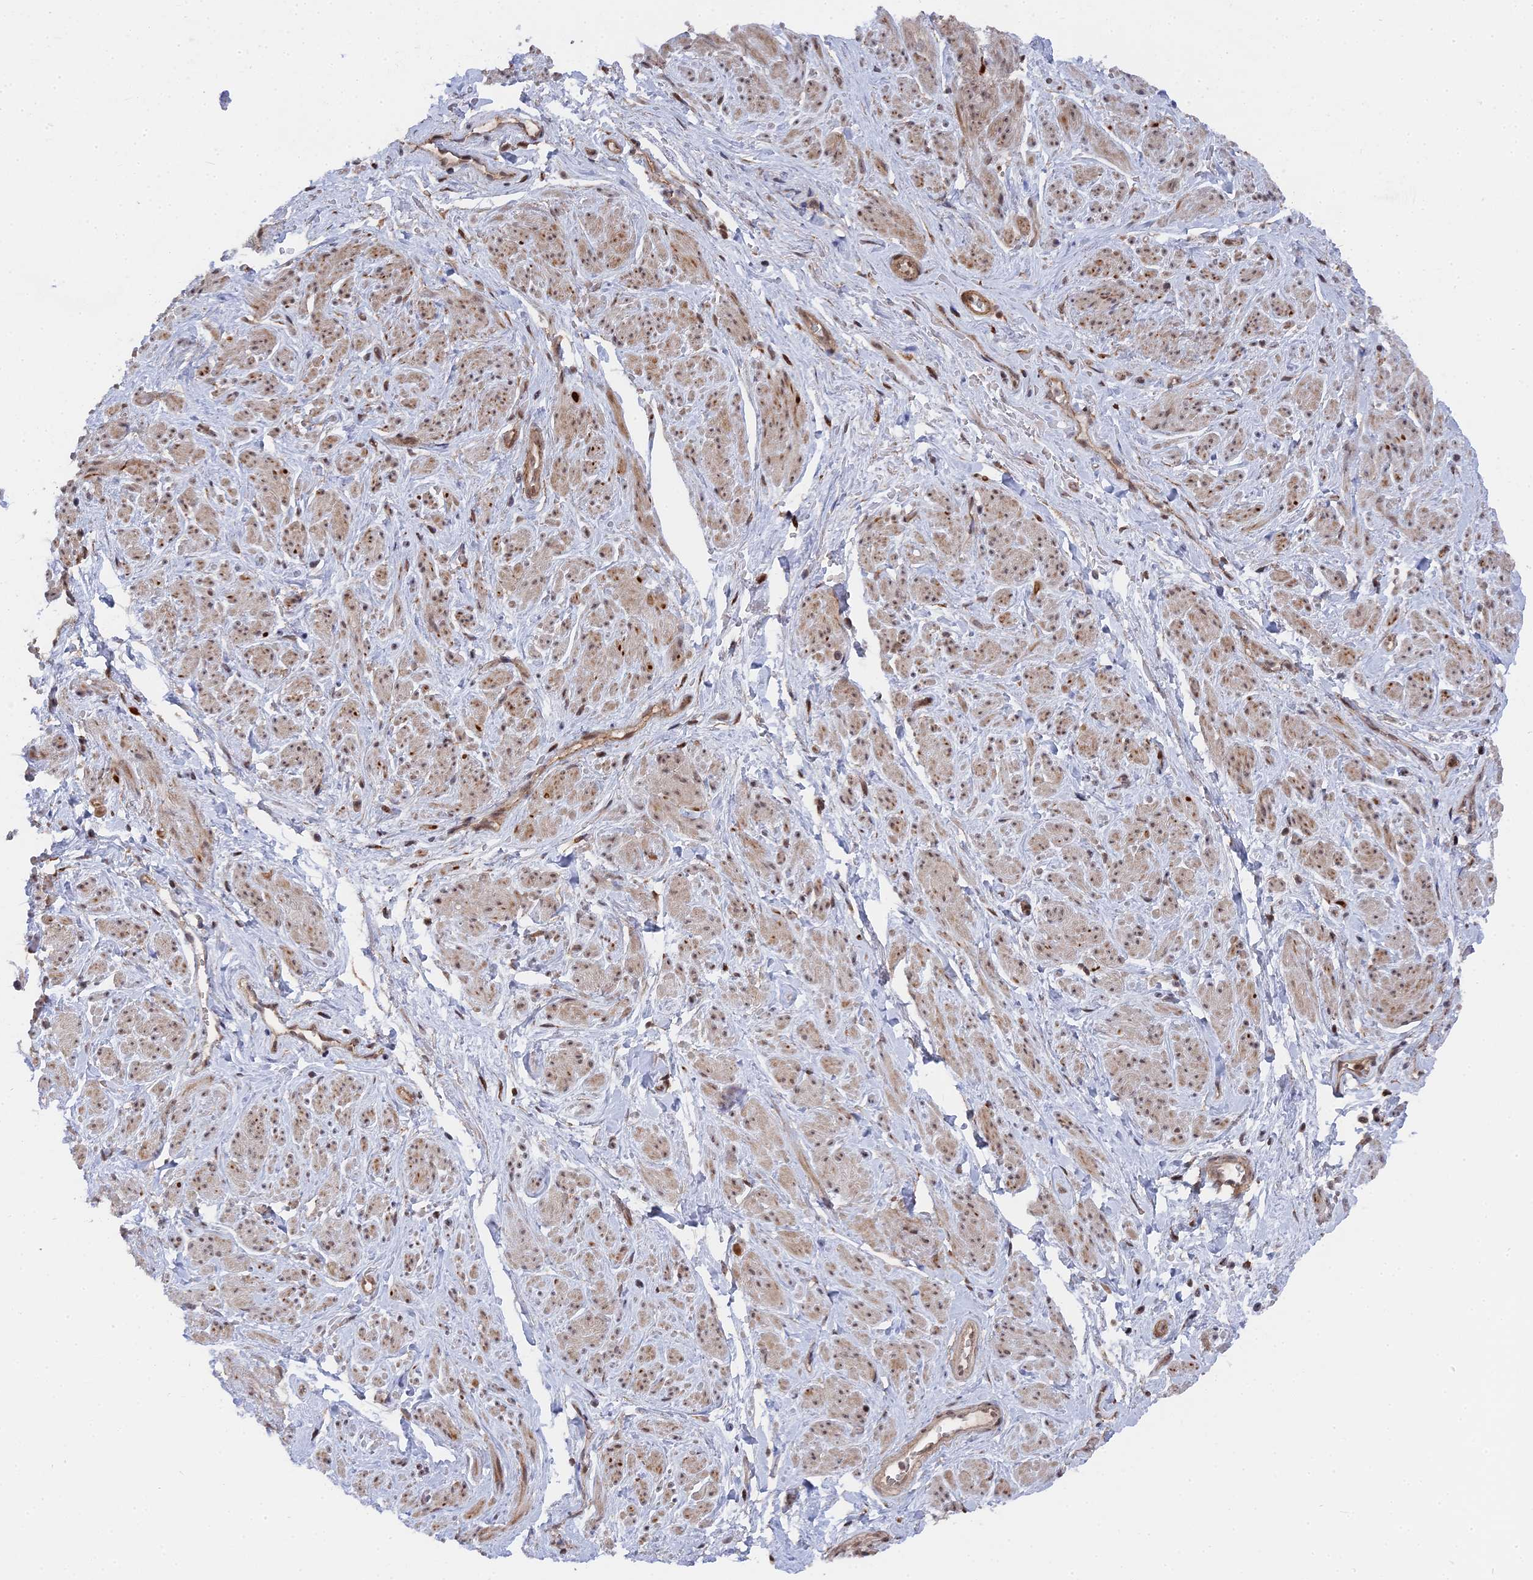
{"staining": {"intensity": "moderate", "quantity": "25%-75%", "location": "cytoplasmic/membranous,nuclear"}, "tissue": "smooth muscle", "cell_type": "Smooth muscle cells", "image_type": "normal", "snomed": [{"axis": "morphology", "description": "Normal tissue, NOS"}, {"axis": "topography", "description": "Smooth muscle"}, {"axis": "topography", "description": "Peripheral nerve tissue"}], "caption": "High-magnification brightfield microscopy of unremarkable smooth muscle stained with DAB (3,3'-diaminobenzidine) (brown) and counterstained with hematoxylin (blue). smooth muscle cells exhibit moderate cytoplasmic/membranous,nuclear positivity is seen in about25%-75% of cells.", "gene": "CCDC85A", "patient": {"sex": "male", "age": 69}}